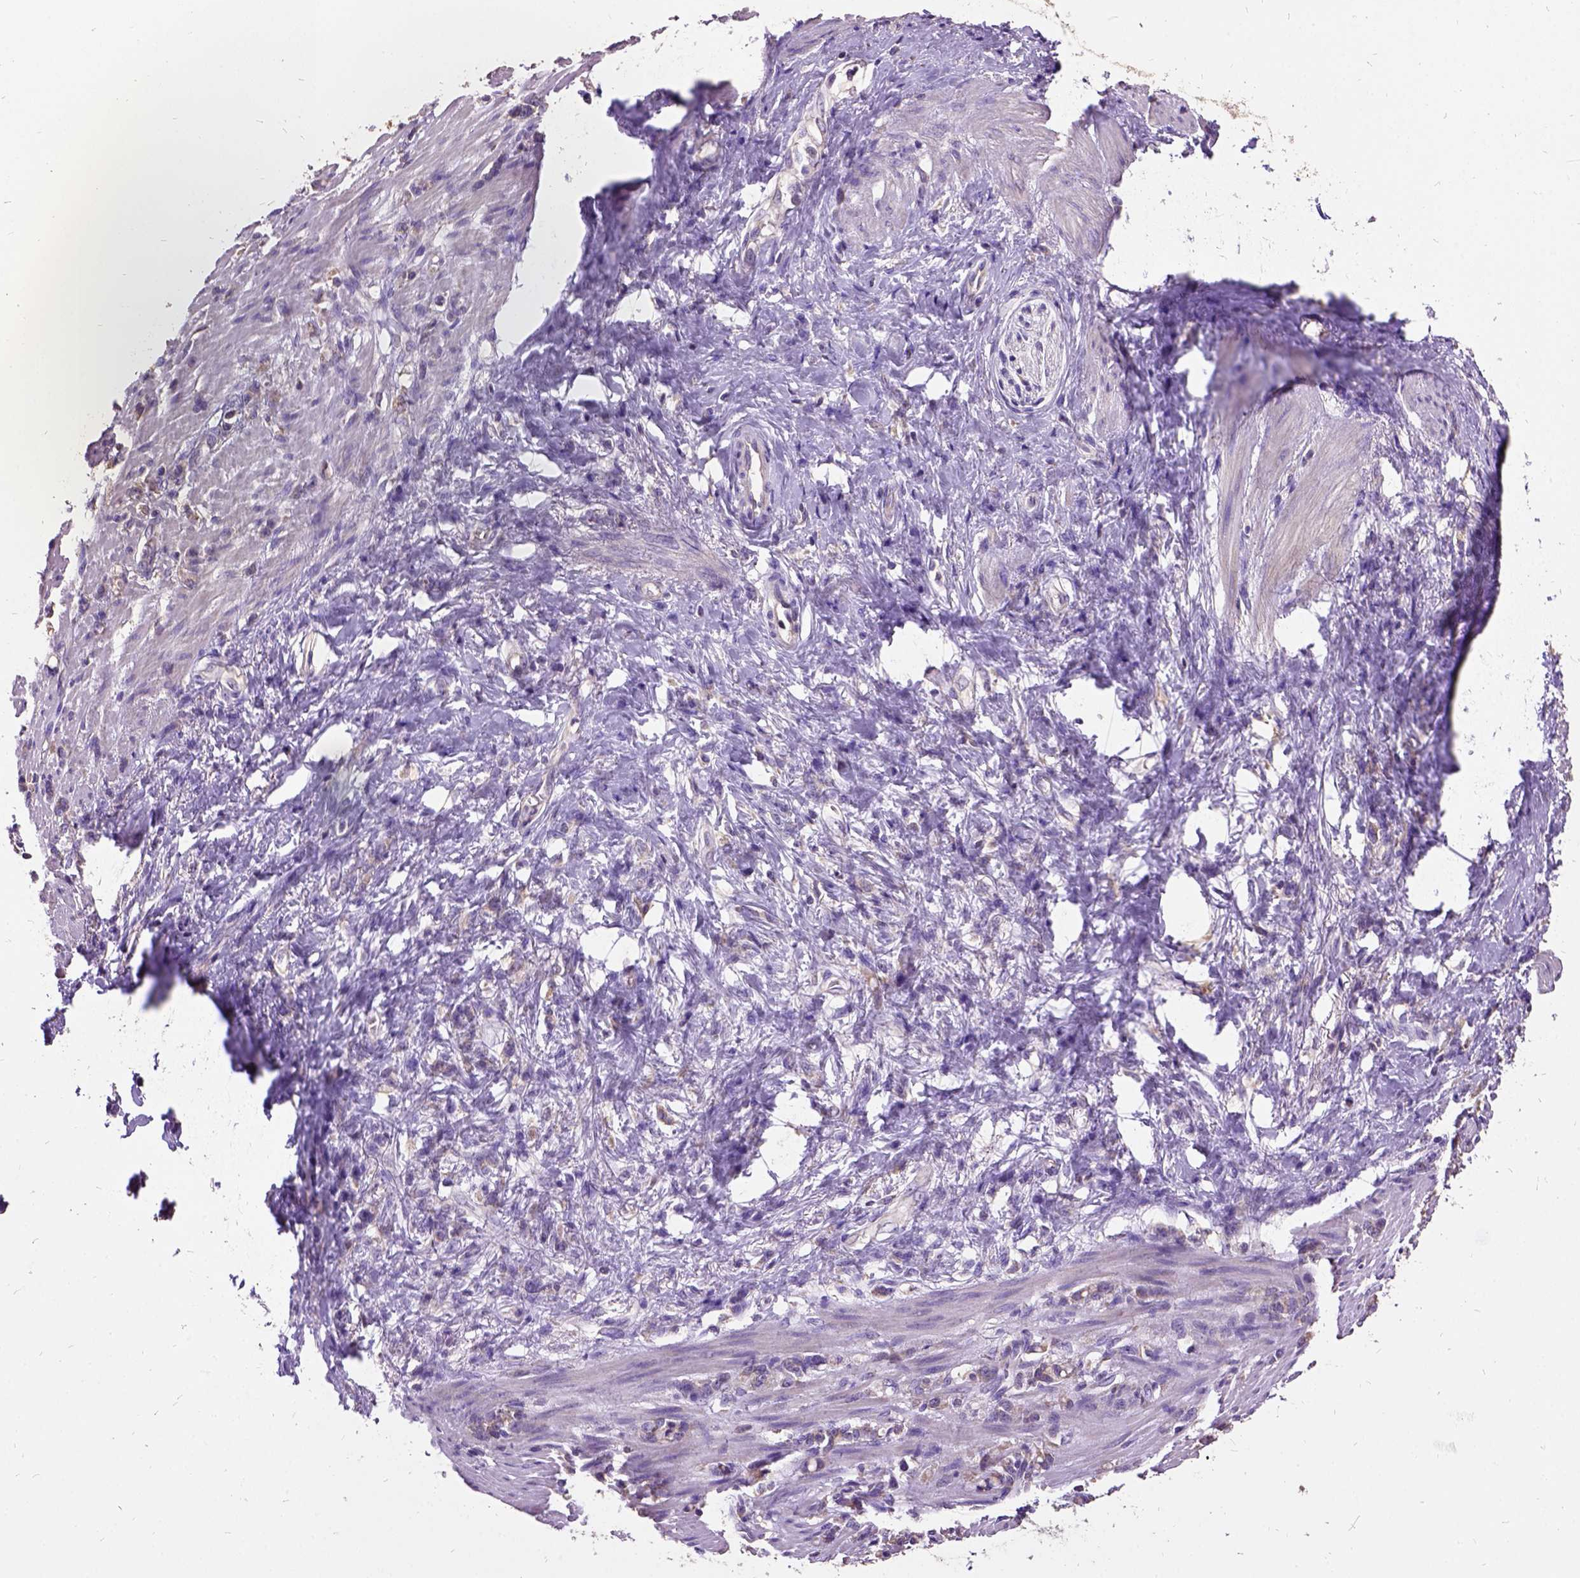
{"staining": {"intensity": "moderate", "quantity": ">75%", "location": "cytoplasmic/membranous"}, "tissue": "stomach cancer", "cell_type": "Tumor cells", "image_type": "cancer", "snomed": [{"axis": "morphology", "description": "Adenocarcinoma, NOS"}, {"axis": "topography", "description": "Stomach"}], "caption": "Tumor cells show medium levels of moderate cytoplasmic/membranous staining in about >75% of cells in adenocarcinoma (stomach).", "gene": "DQX1", "patient": {"sex": "female", "age": 84}}